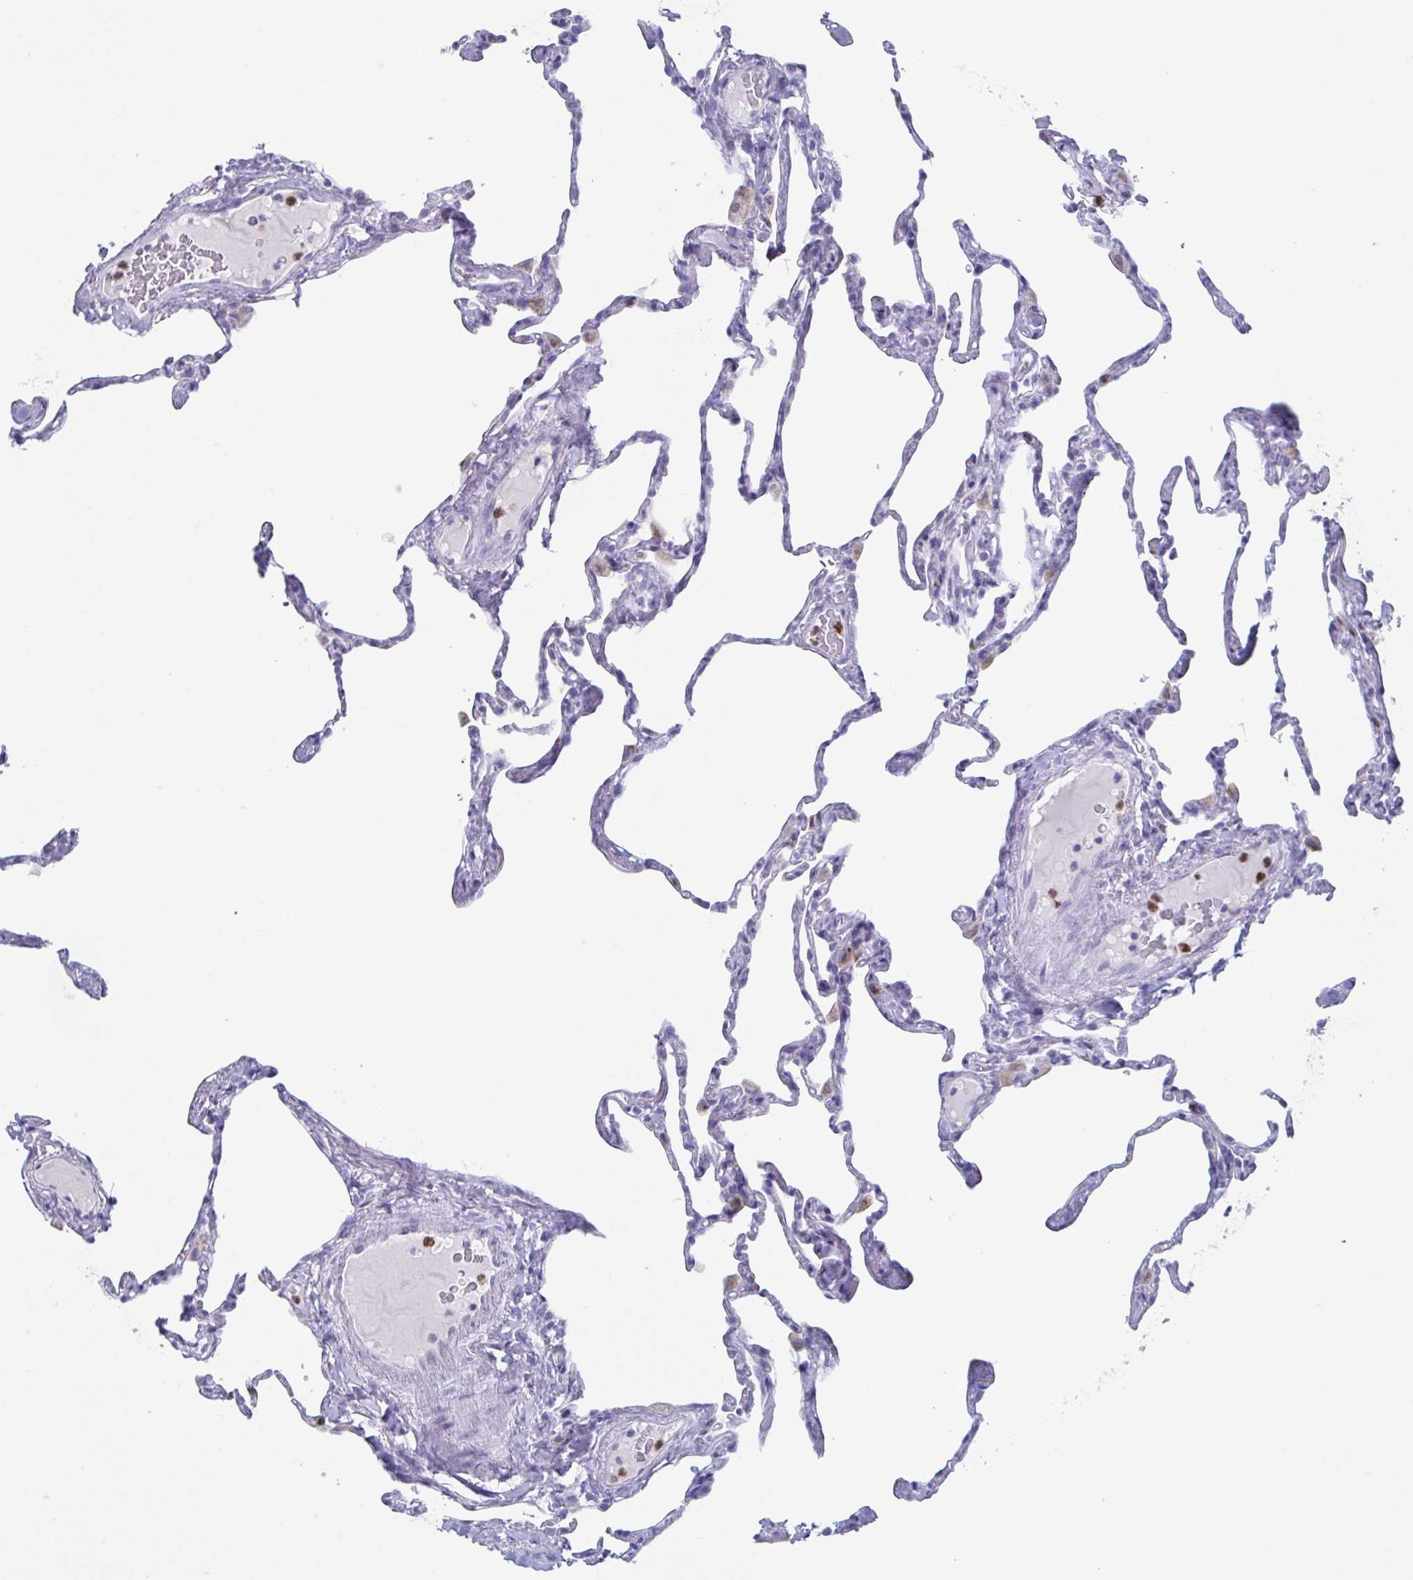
{"staining": {"intensity": "negative", "quantity": "none", "location": "none"}, "tissue": "lung", "cell_type": "Alveolar cells", "image_type": "normal", "snomed": [{"axis": "morphology", "description": "Normal tissue, NOS"}, {"axis": "topography", "description": "Lung"}], "caption": "Protein analysis of unremarkable lung displays no significant staining in alveolar cells.", "gene": "CYP4F11", "patient": {"sex": "male", "age": 65}}